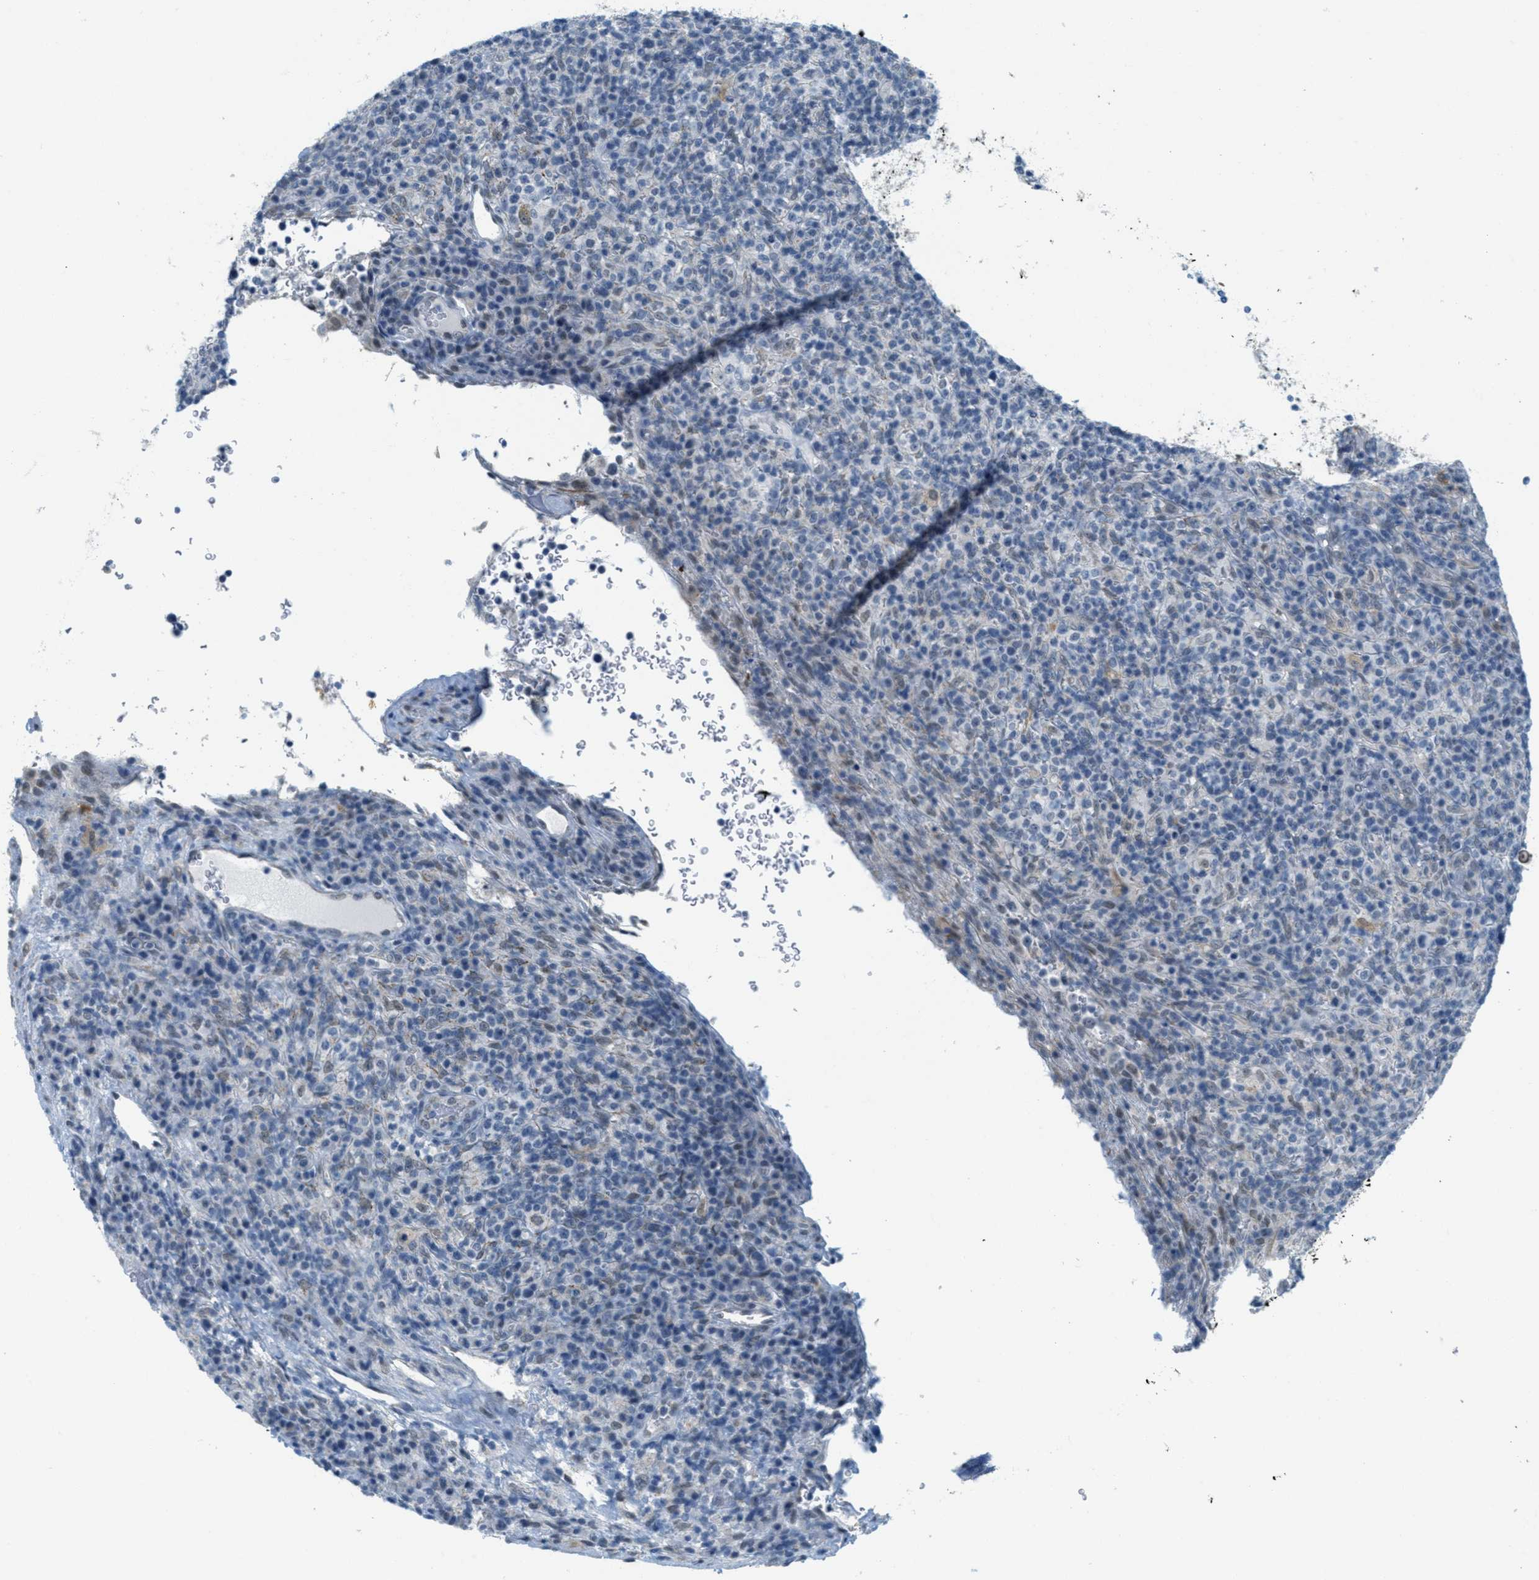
{"staining": {"intensity": "negative", "quantity": "none", "location": "none"}, "tissue": "lymphoma", "cell_type": "Tumor cells", "image_type": "cancer", "snomed": [{"axis": "morphology", "description": "Malignant lymphoma, non-Hodgkin's type, High grade"}, {"axis": "topography", "description": "Lymph node"}], "caption": "This is a micrograph of IHC staining of lymphoma, which shows no expression in tumor cells.", "gene": "HS3ST2", "patient": {"sex": "female", "age": 76}}